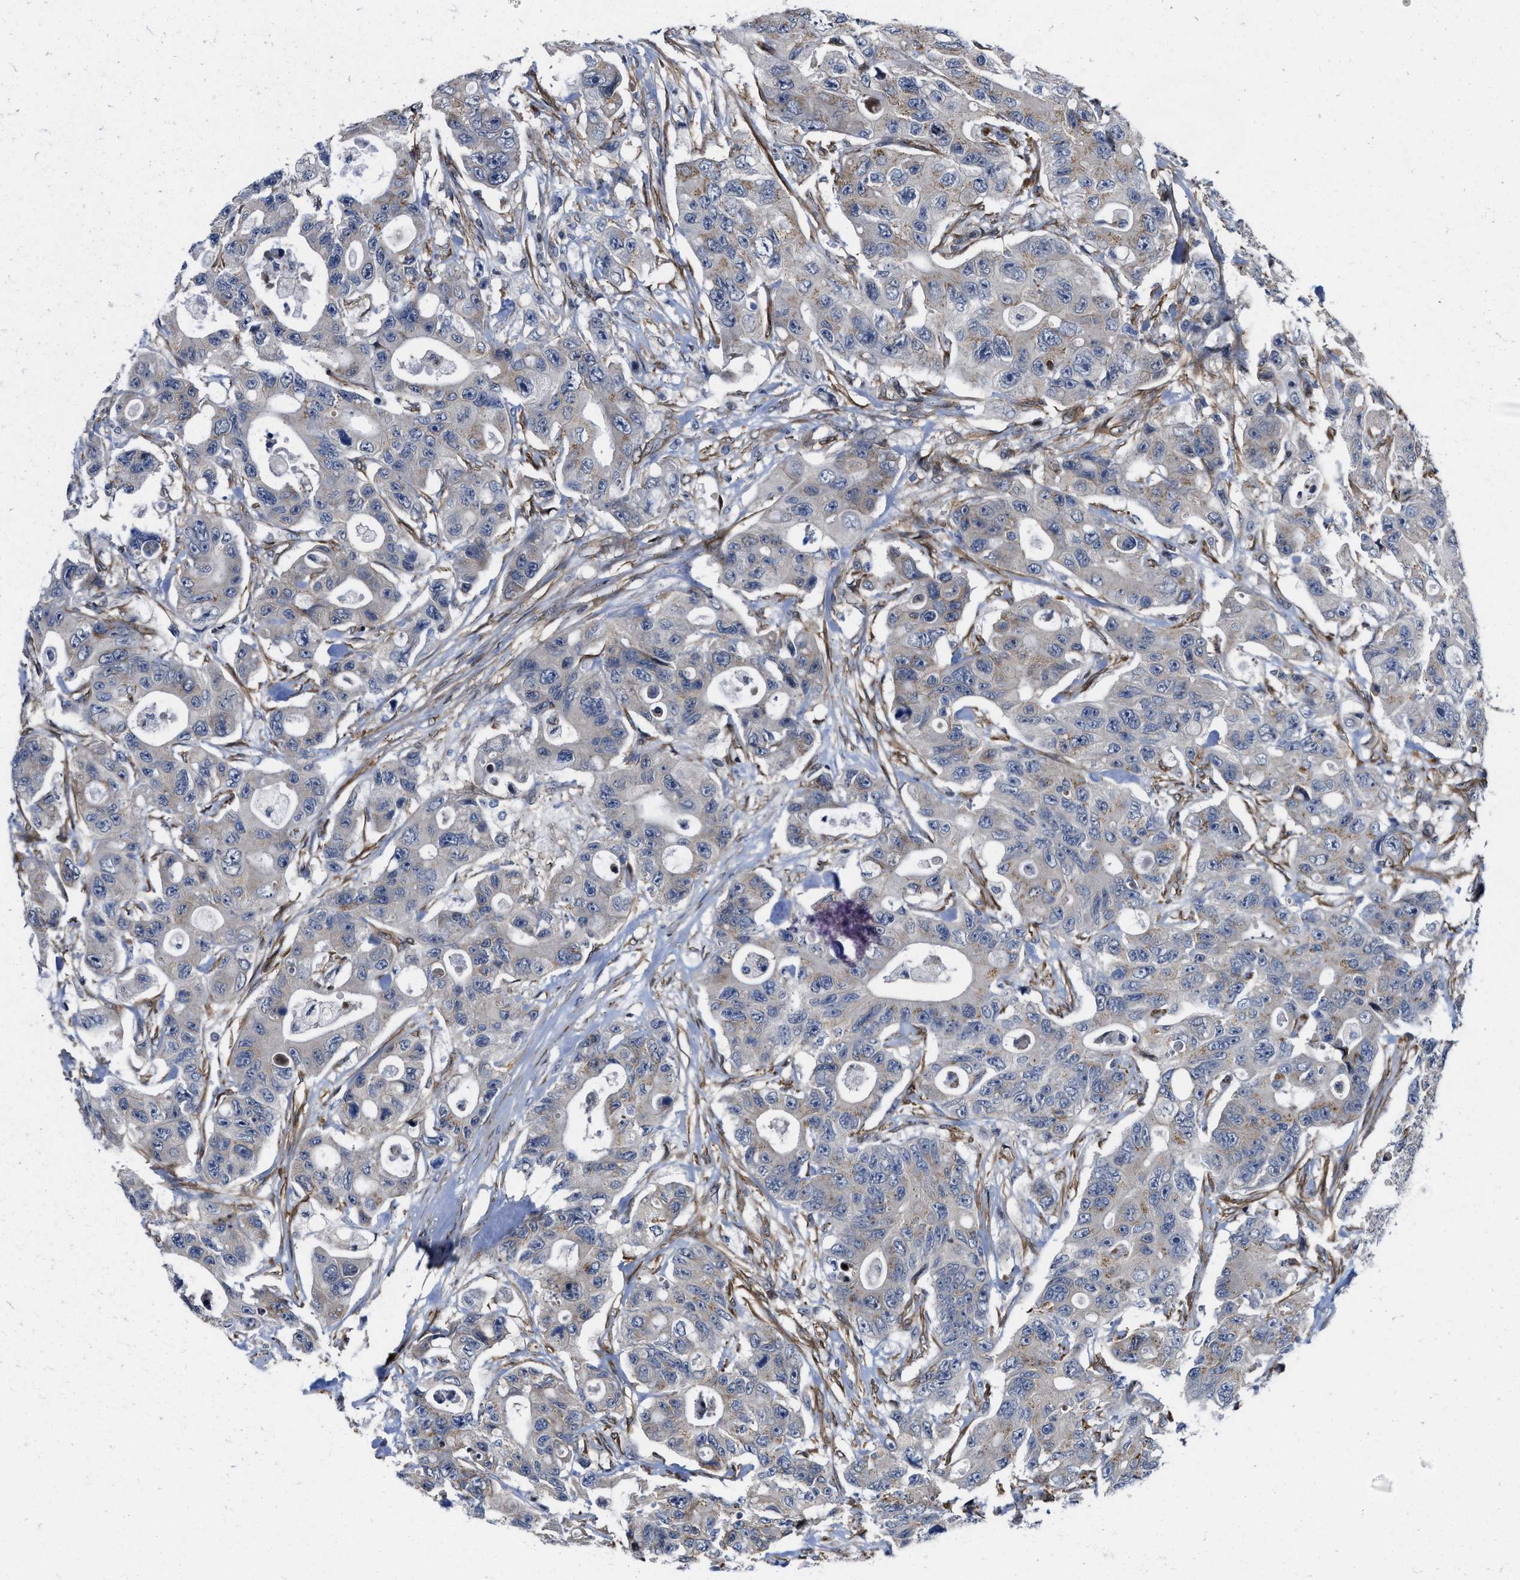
{"staining": {"intensity": "weak", "quantity": "<25%", "location": "cytoplasmic/membranous"}, "tissue": "colorectal cancer", "cell_type": "Tumor cells", "image_type": "cancer", "snomed": [{"axis": "morphology", "description": "Adenocarcinoma, NOS"}, {"axis": "topography", "description": "Colon"}], "caption": "Immunohistochemical staining of human colorectal cancer (adenocarcinoma) exhibits no significant staining in tumor cells.", "gene": "TGFB1I1", "patient": {"sex": "female", "age": 46}}